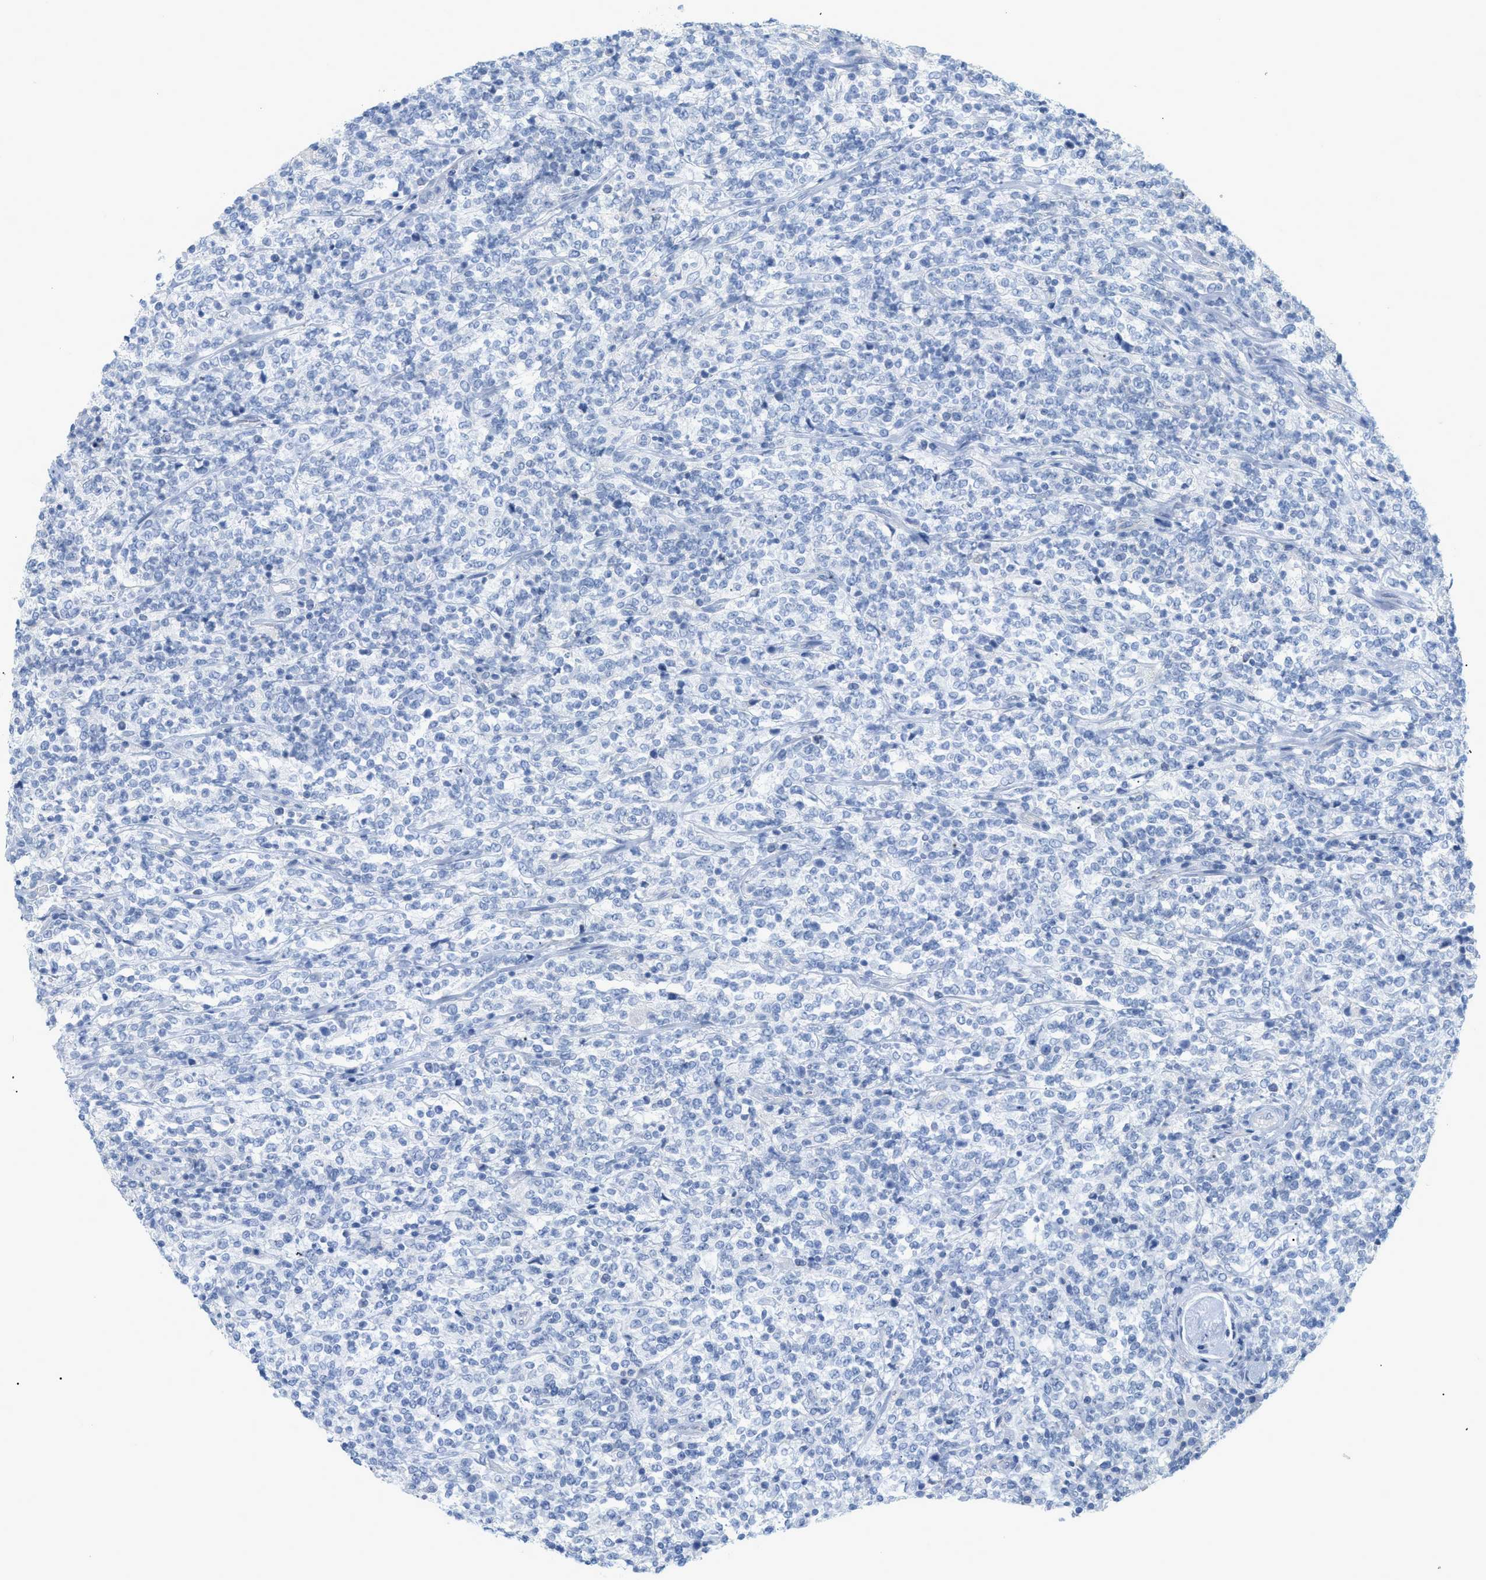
{"staining": {"intensity": "negative", "quantity": "none", "location": "none"}, "tissue": "lymphoma", "cell_type": "Tumor cells", "image_type": "cancer", "snomed": [{"axis": "morphology", "description": "Malignant lymphoma, non-Hodgkin's type, High grade"}, {"axis": "topography", "description": "Soft tissue"}], "caption": "The image displays no staining of tumor cells in malignant lymphoma, non-Hodgkin's type (high-grade).", "gene": "PAPPA", "patient": {"sex": "male", "age": 18}}